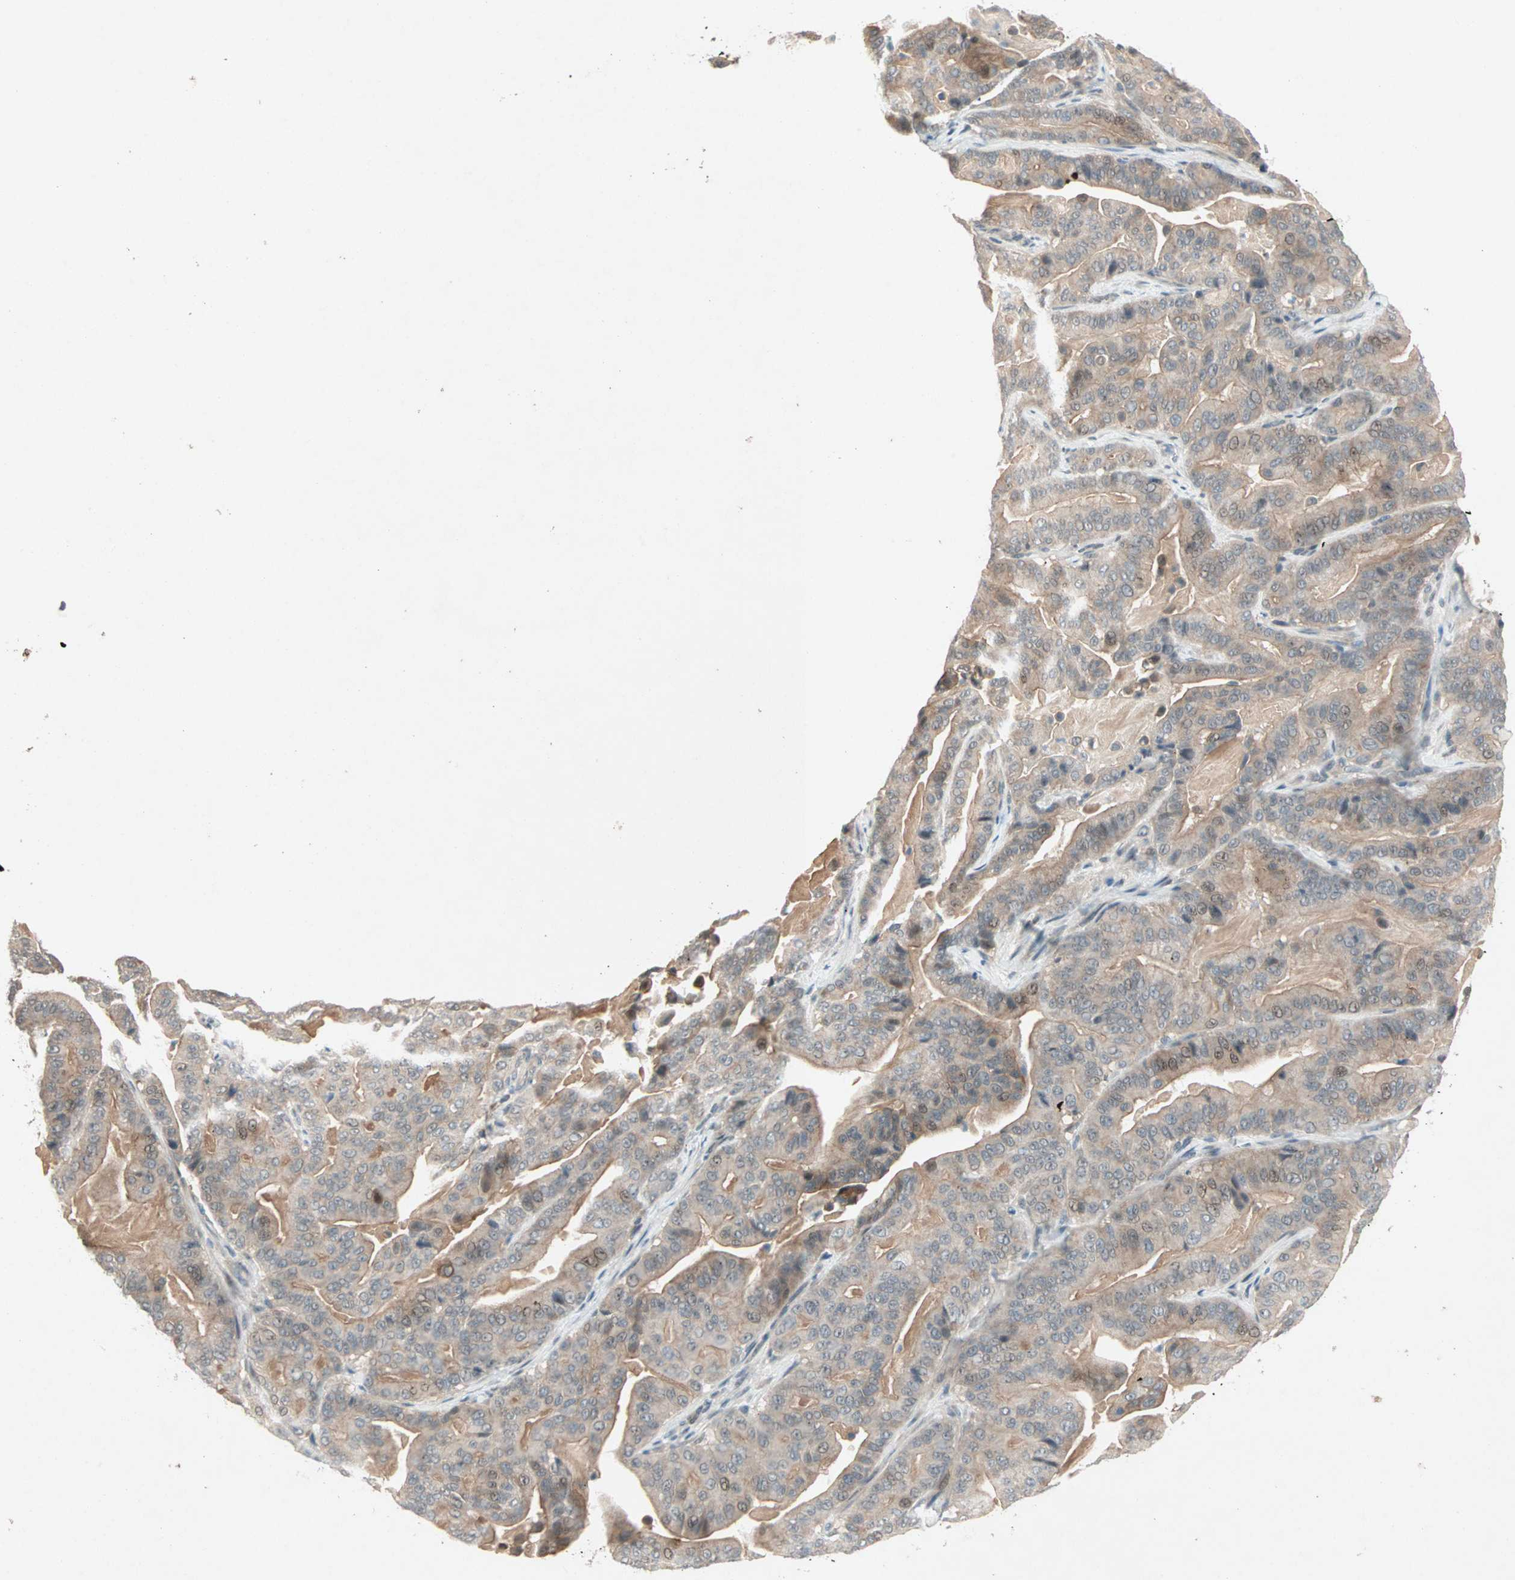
{"staining": {"intensity": "weak", "quantity": ">75%", "location": "cytoplasmic/membranous"}, "tissue": "pancreatic cancer", "cell_type": "Tumor cells", "image_type": "cancer", "snomed": [{"axis": "morphology", "description": "Adenocarcinoma, NOS"}, {"axis": "topography", "description": "Pancreas"}], "caption": "An IHC micrograph of neoplastic tissue is shown. Protein staining in brown highlights weak cytoplasmic/membranous positivity in adenocarcinoma (pancreatic) within tumor cells.", "gene": "RTL6", "patient": {"sex": "male", "age": 63}}